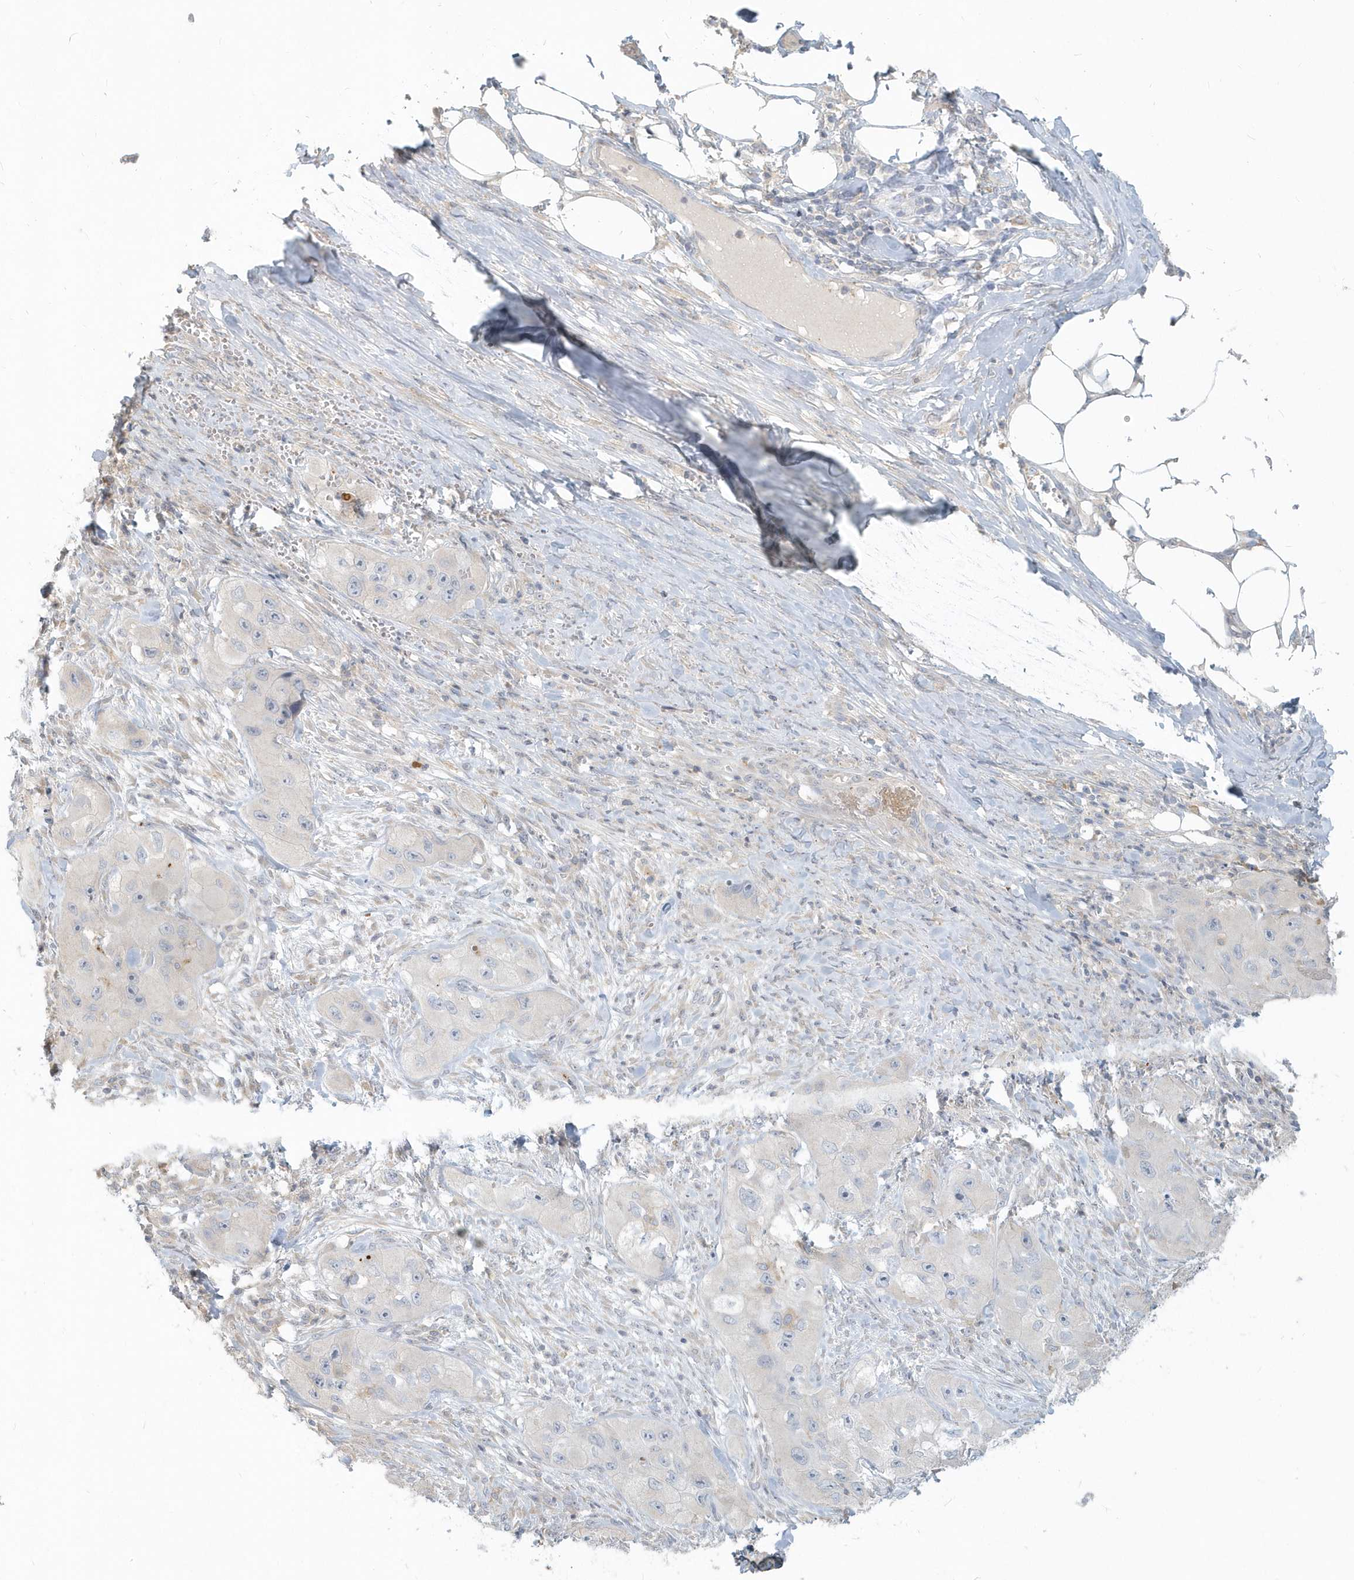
{"staining": {"intensity": "negative", "quantity": "none", "location": "none"}, "tissue": "skin cancer", "cell_type": "Tumor cells", "image_type": "cancer", "snomed": [{"axis": "morphology", "description": "Squamous cell carcinoma, NOS"}, {"axis": "topography", "description": "Skin"}, {"axis": "topography", "description": "Subcutis"}], "caption": "The image displays no staining of tumor cells in skin cancer (squamous cell carcinoma). Brightfield microscopy of immunohistochemistry (IHC) stained with DAB (3,3'-diaminobenzidine) (brown) and hematoxylin (blue), captured at high magnification.", "gene": "NAPB", "patient": {"sex": "male", "age": 73}}